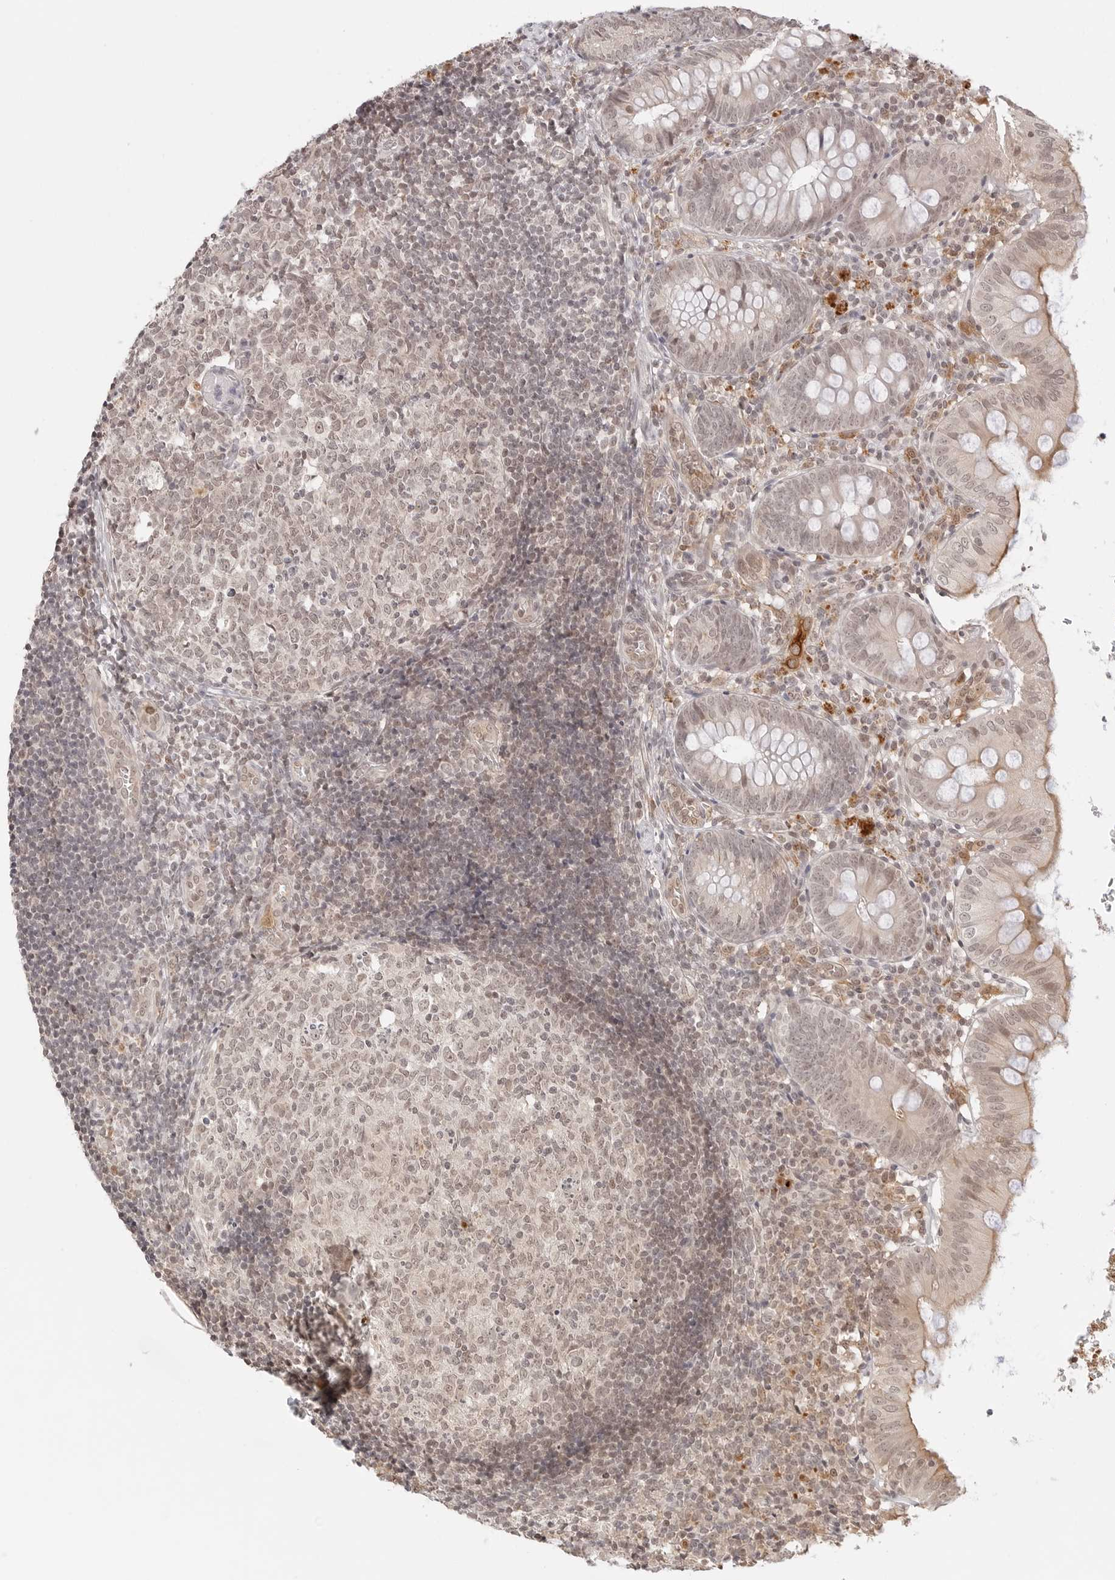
{"staining": {"intensity": "weak", "quantity": "25%-75%", "location": "cytoplasmic/membranous"}, "tissue": "appendix", "cell_type": "Glandular cells", "image_type": "normal", "snomed": [{"axis": "morphology", "description": "Normal tissue, NOS"}, {"axis": "topography", "description": "Appendix"}], "caption": "The micrograph reveals staining of unremarkable appendix, revealing weak cytoplasmic/membranous protein expression (brown color) within glandular cells. (brown staining indicates protein expression, while blue staining denotes nuclei).", "gene": "RPS6KL1", "patient": {"sex": "male", "age": 8}}